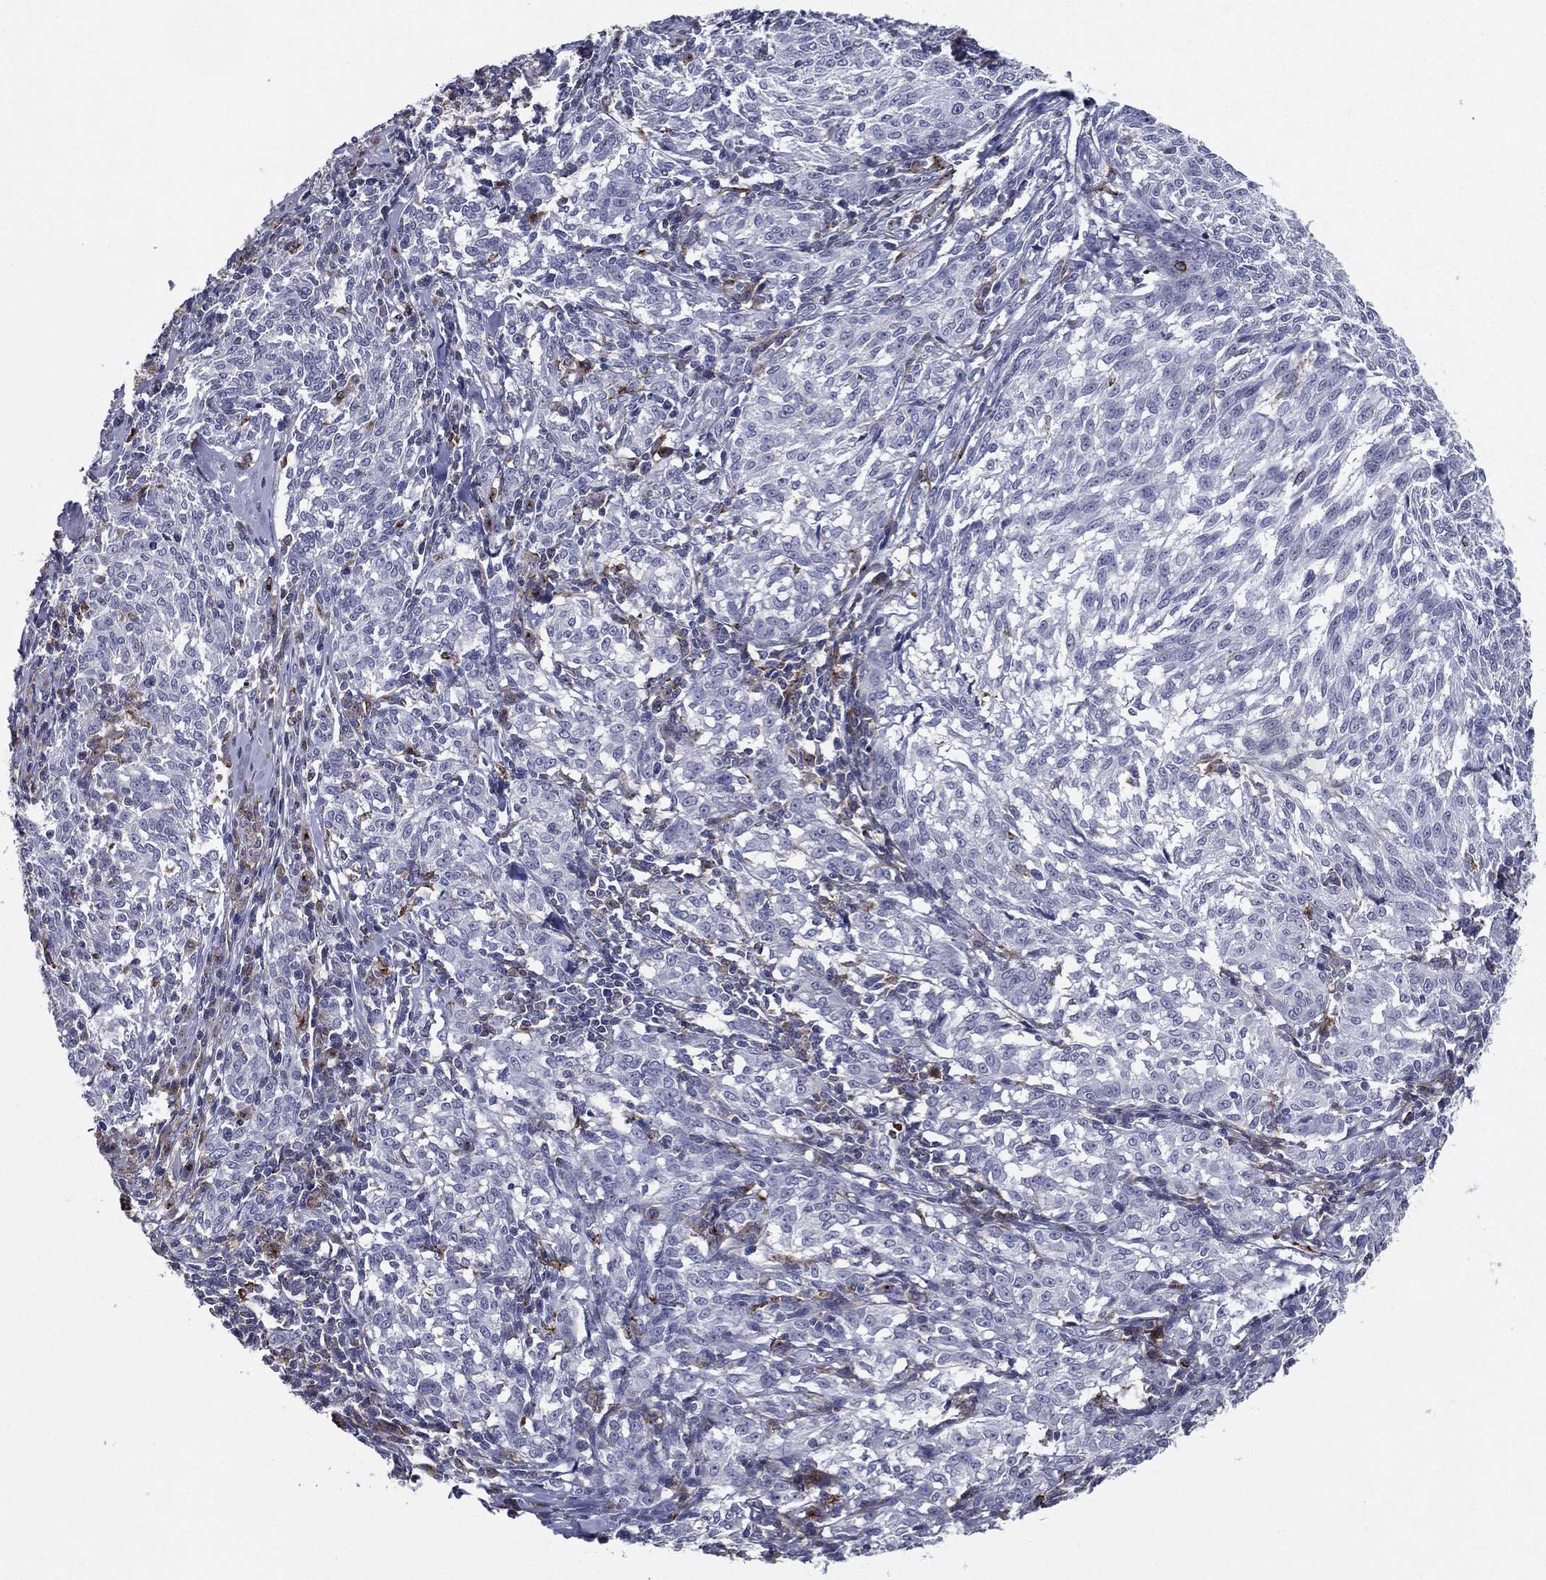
{"staining": {"intensity": "negative", "quantity": "none", "location": "none"}, "tissue": "melanoma", "cell_type": "Tumor cells", "image_type": "cancer", "snomed": [{"axis": "morphology", "description": "Malignant melanoma, NOS"}, {"axis": "topography", "description": "Skin"}], "caption": "Protein analysis of malignant melanoma reveals no significant positivity in tumor cells.", "gene": "EVI2B", "patient": {"sex": "female", "age": 72}}